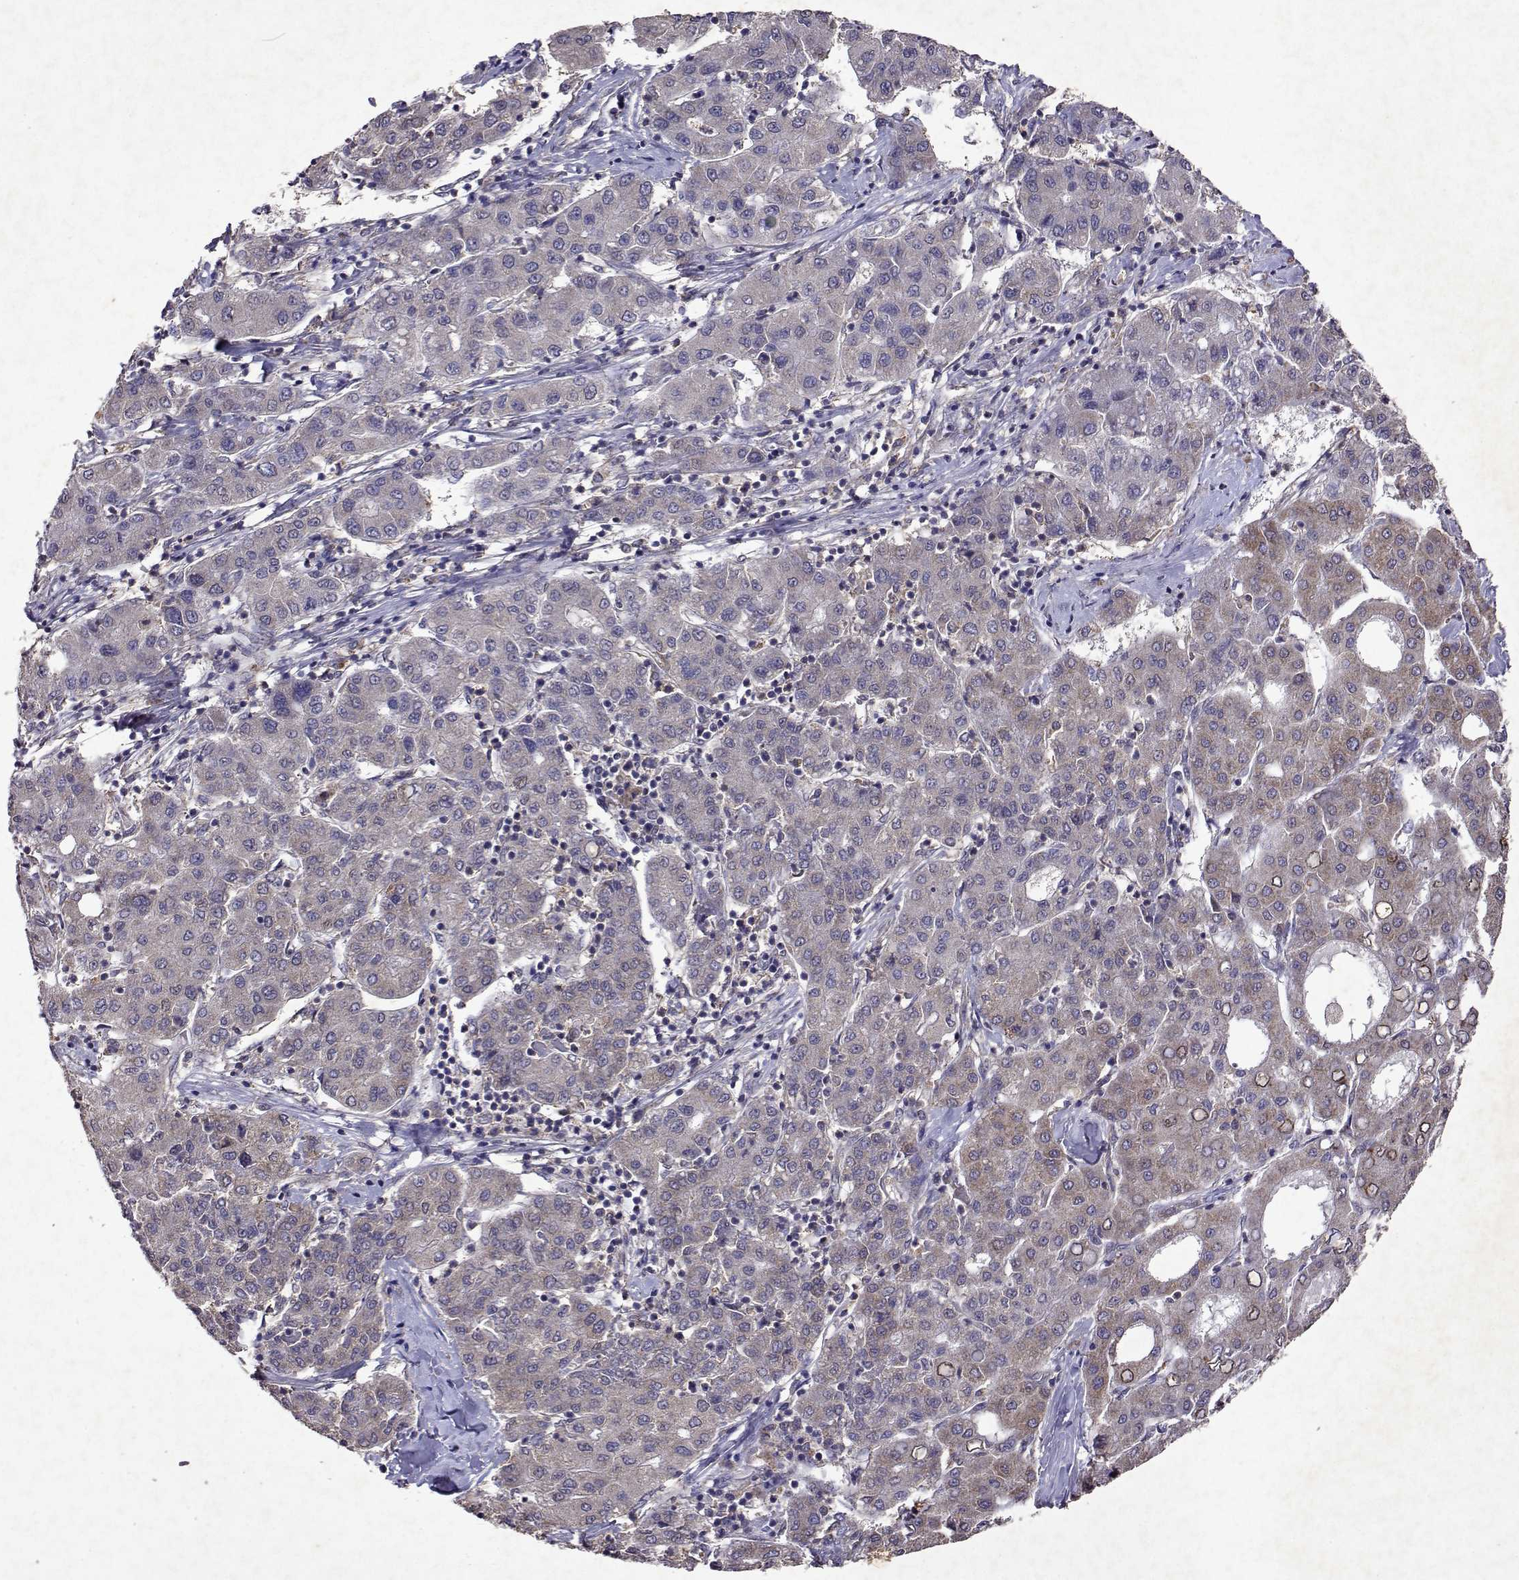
{"staining": {"intensity": "weak", "quantity": "<25%", "location": "cytoplasmic/membranous"}, "tissue": "liver cancer", "cell_type": "Tumor cells", "image_type": "cancer", "snomed": [{"axis": "morphology", "description": "Carcinoma, Hepatocellular, NOS"}, {"axis": "topography", "description": "Liver"}], "caption": "High power microscopy histopathology image of an immunohistochemistry histopathology image of hepatocellular carcinoma (liver), revealing no significant staining in tumor cells.", "gene": "TARBP2", "patient": {"sex": "male", "age": 65}}